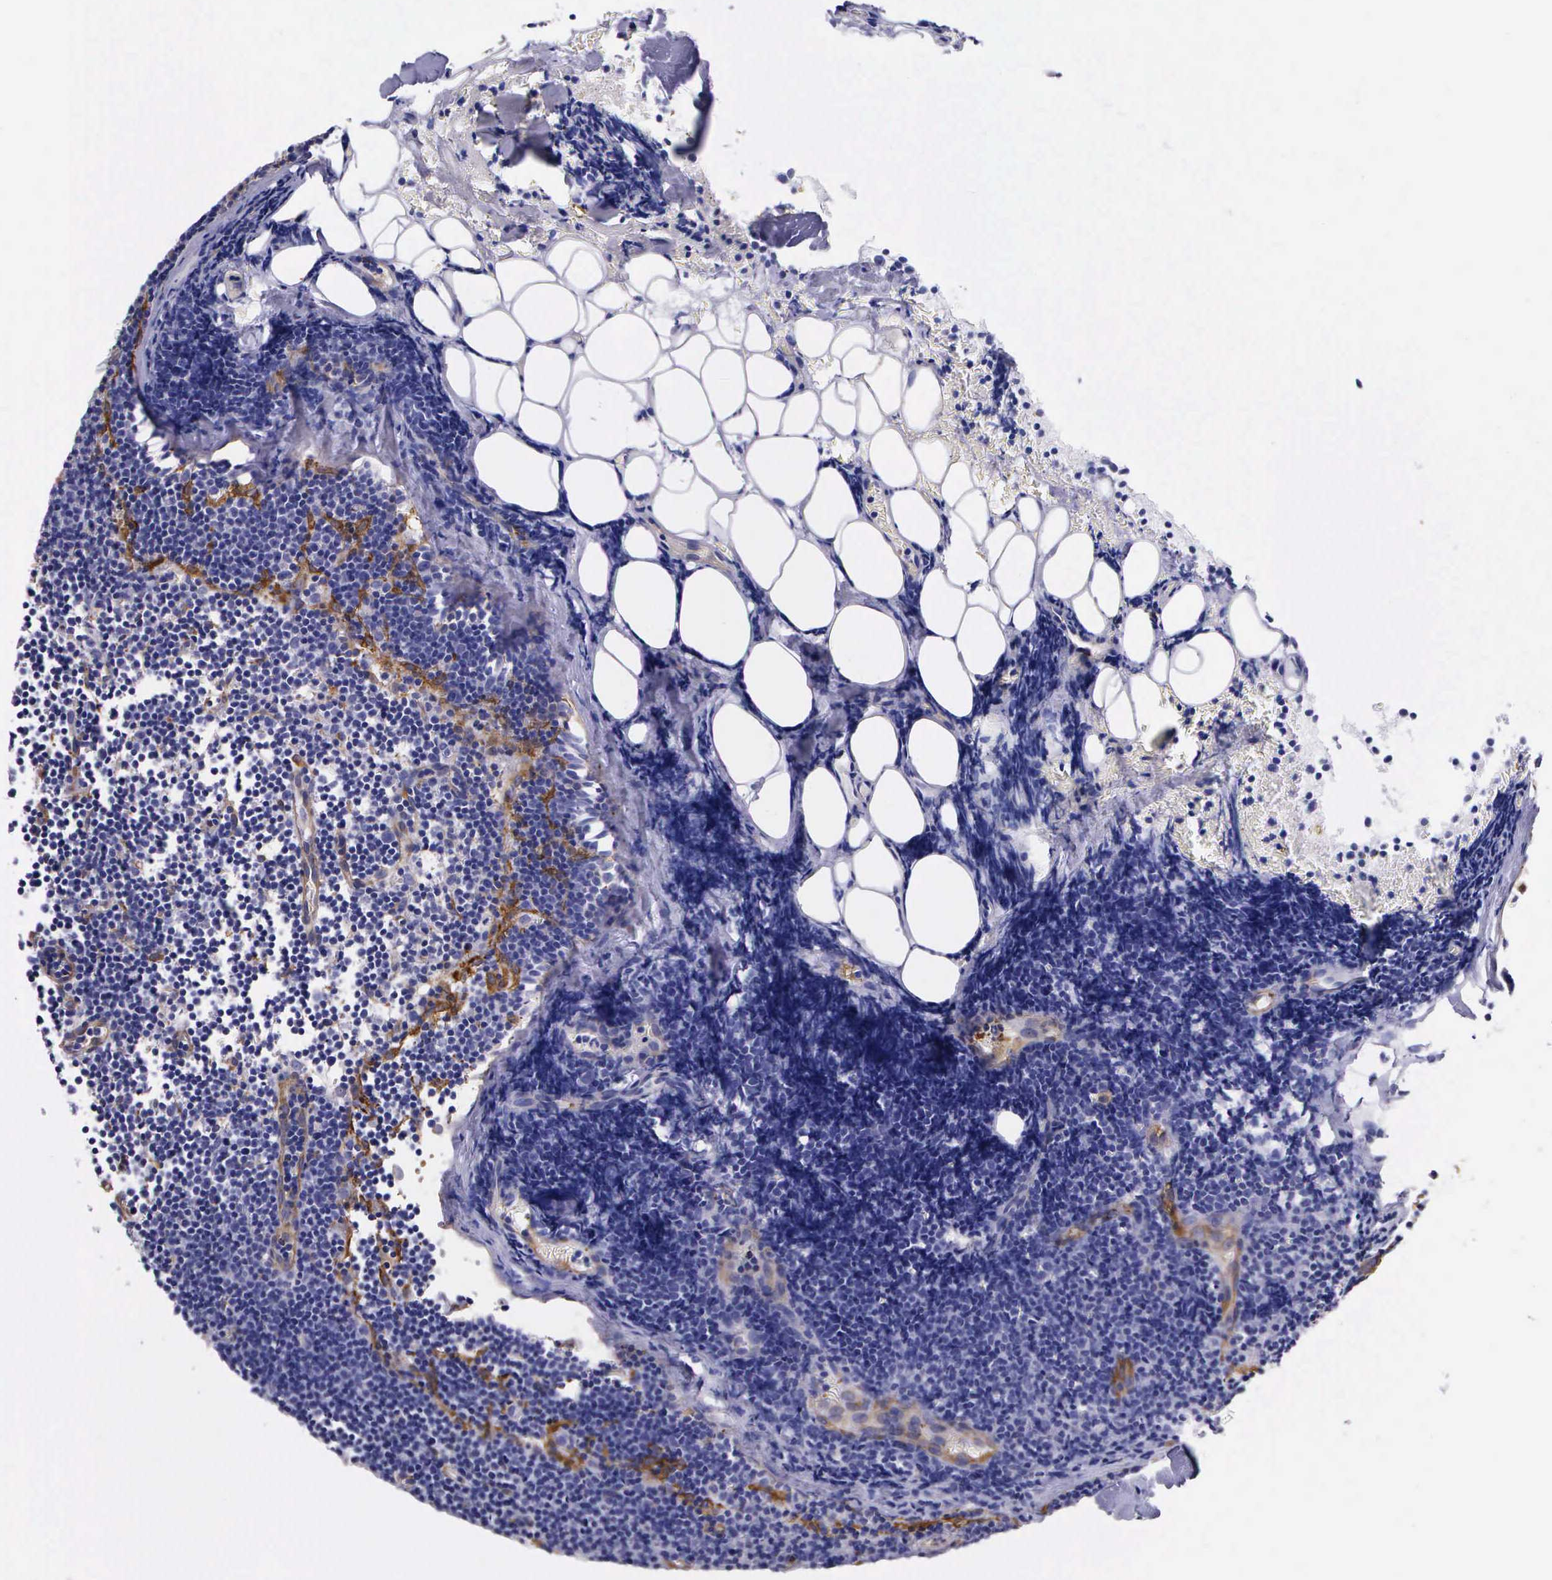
{"staining": {"intensity": "negative", "quantity": "none", "location": "none"}, "tissue": "lymphoma", "cell_type": "Tumor cells", "image_type": "cancer", "snomed": [{"axis": "morphology", "description": "Malignant lymphoma, non-Hodgkin's type, Low grade"}, {"axis": "topography", "description": "Lymph node"}], "caption": "Tumor cells show no significant protein staining in lymphoma.", "gene": "BCAR1", "patient": {"sex": "male", "age": 57}}